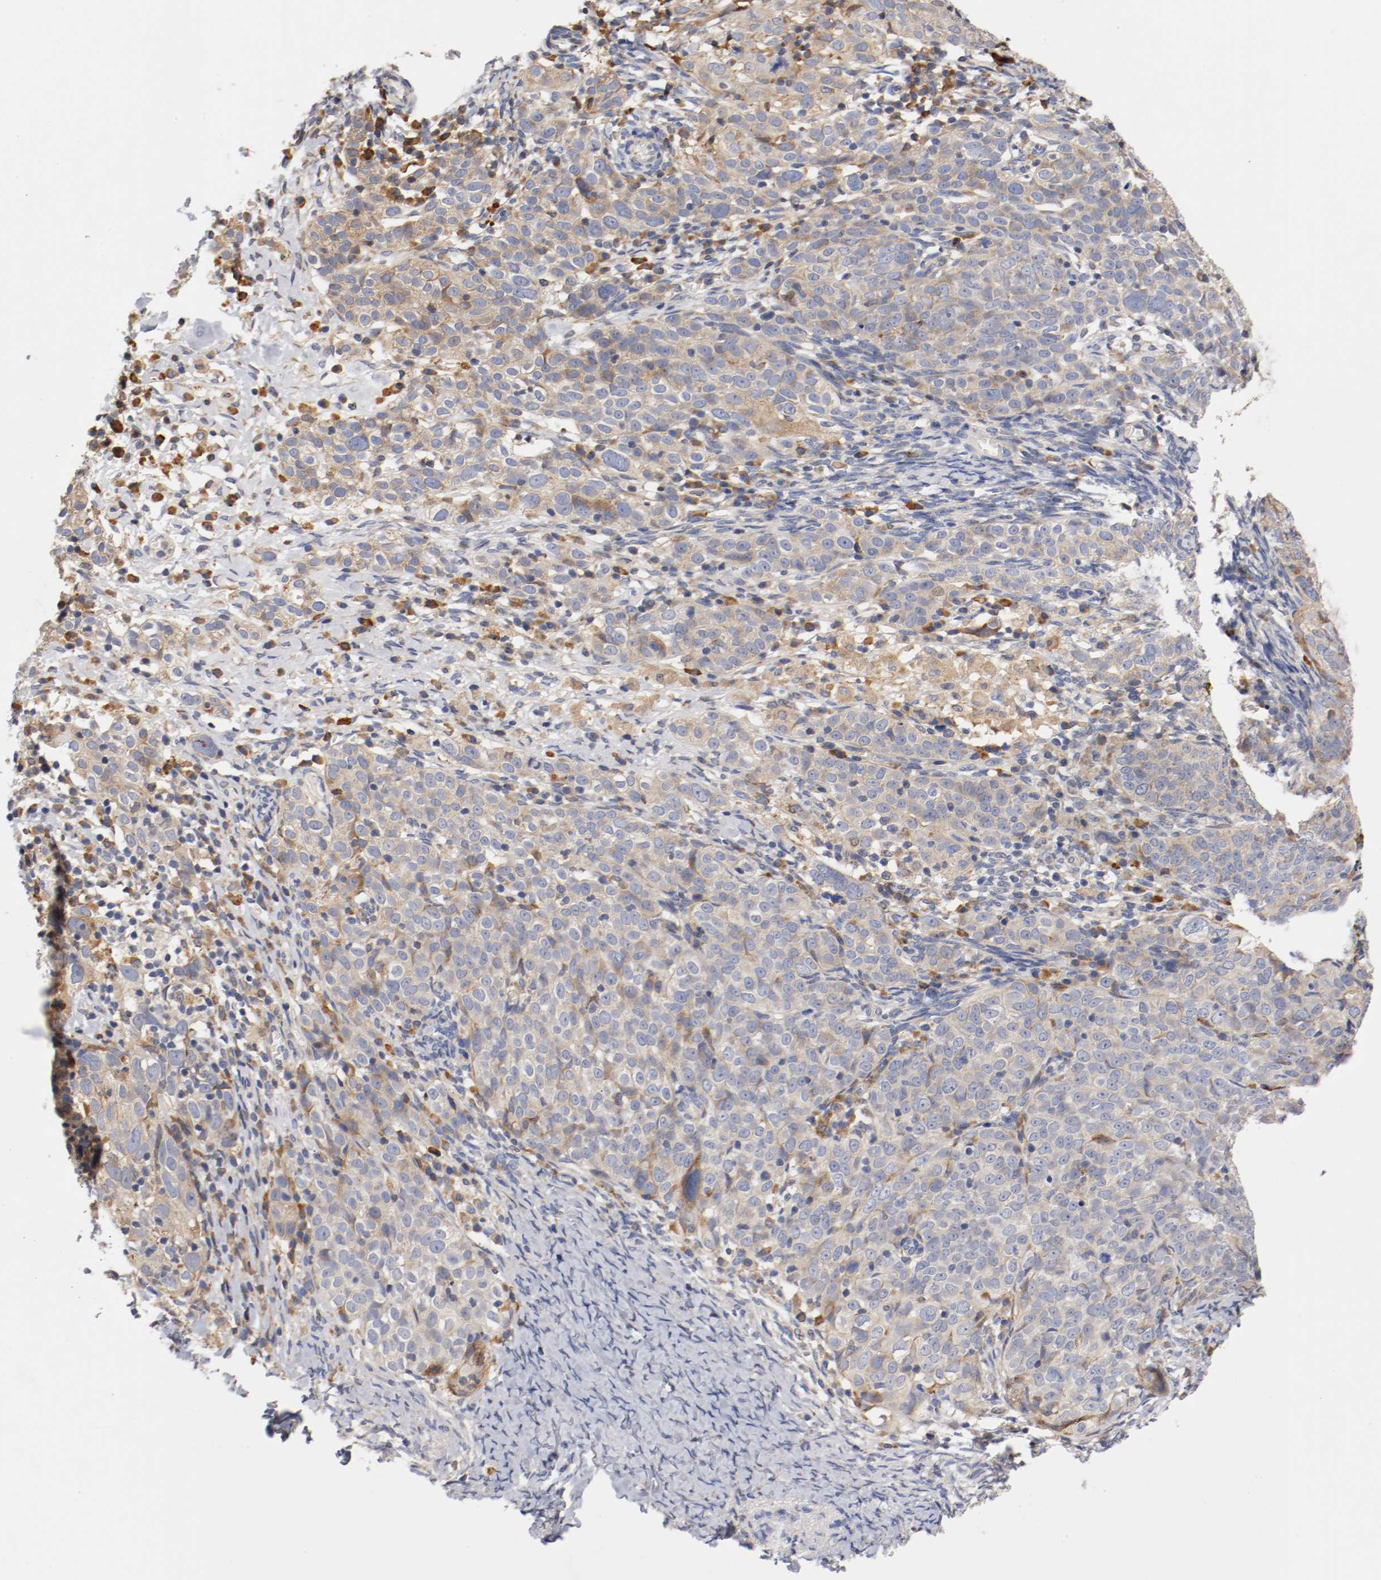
{"staining": {"intensity": "weak", "quantity": ">75%", "location": "cytoplasmic/membranous"}, "tissue": "ovarian cancer", "cell_type": "Tumor cells", "image_type": "cancer", "snomed": [{"axis": "morphology", "description": "Normal tissue, NOS"}, {"axis": "morphology", "description": "Cystadenocarcinoma, serous, NOS"}, {"axis": "topography", "description": "Ovary"}], "caption": "A brown stain labels weak cytoplasmic/membranous positivity of a protein in ovarian cancer tumor cells. (DAB (3,3'-diaminobenzidine) = brown stain, brightfield microscopy at high magnification).", "gene": "TNFSF13", "patient": {"sex": "female", "age": 62}}